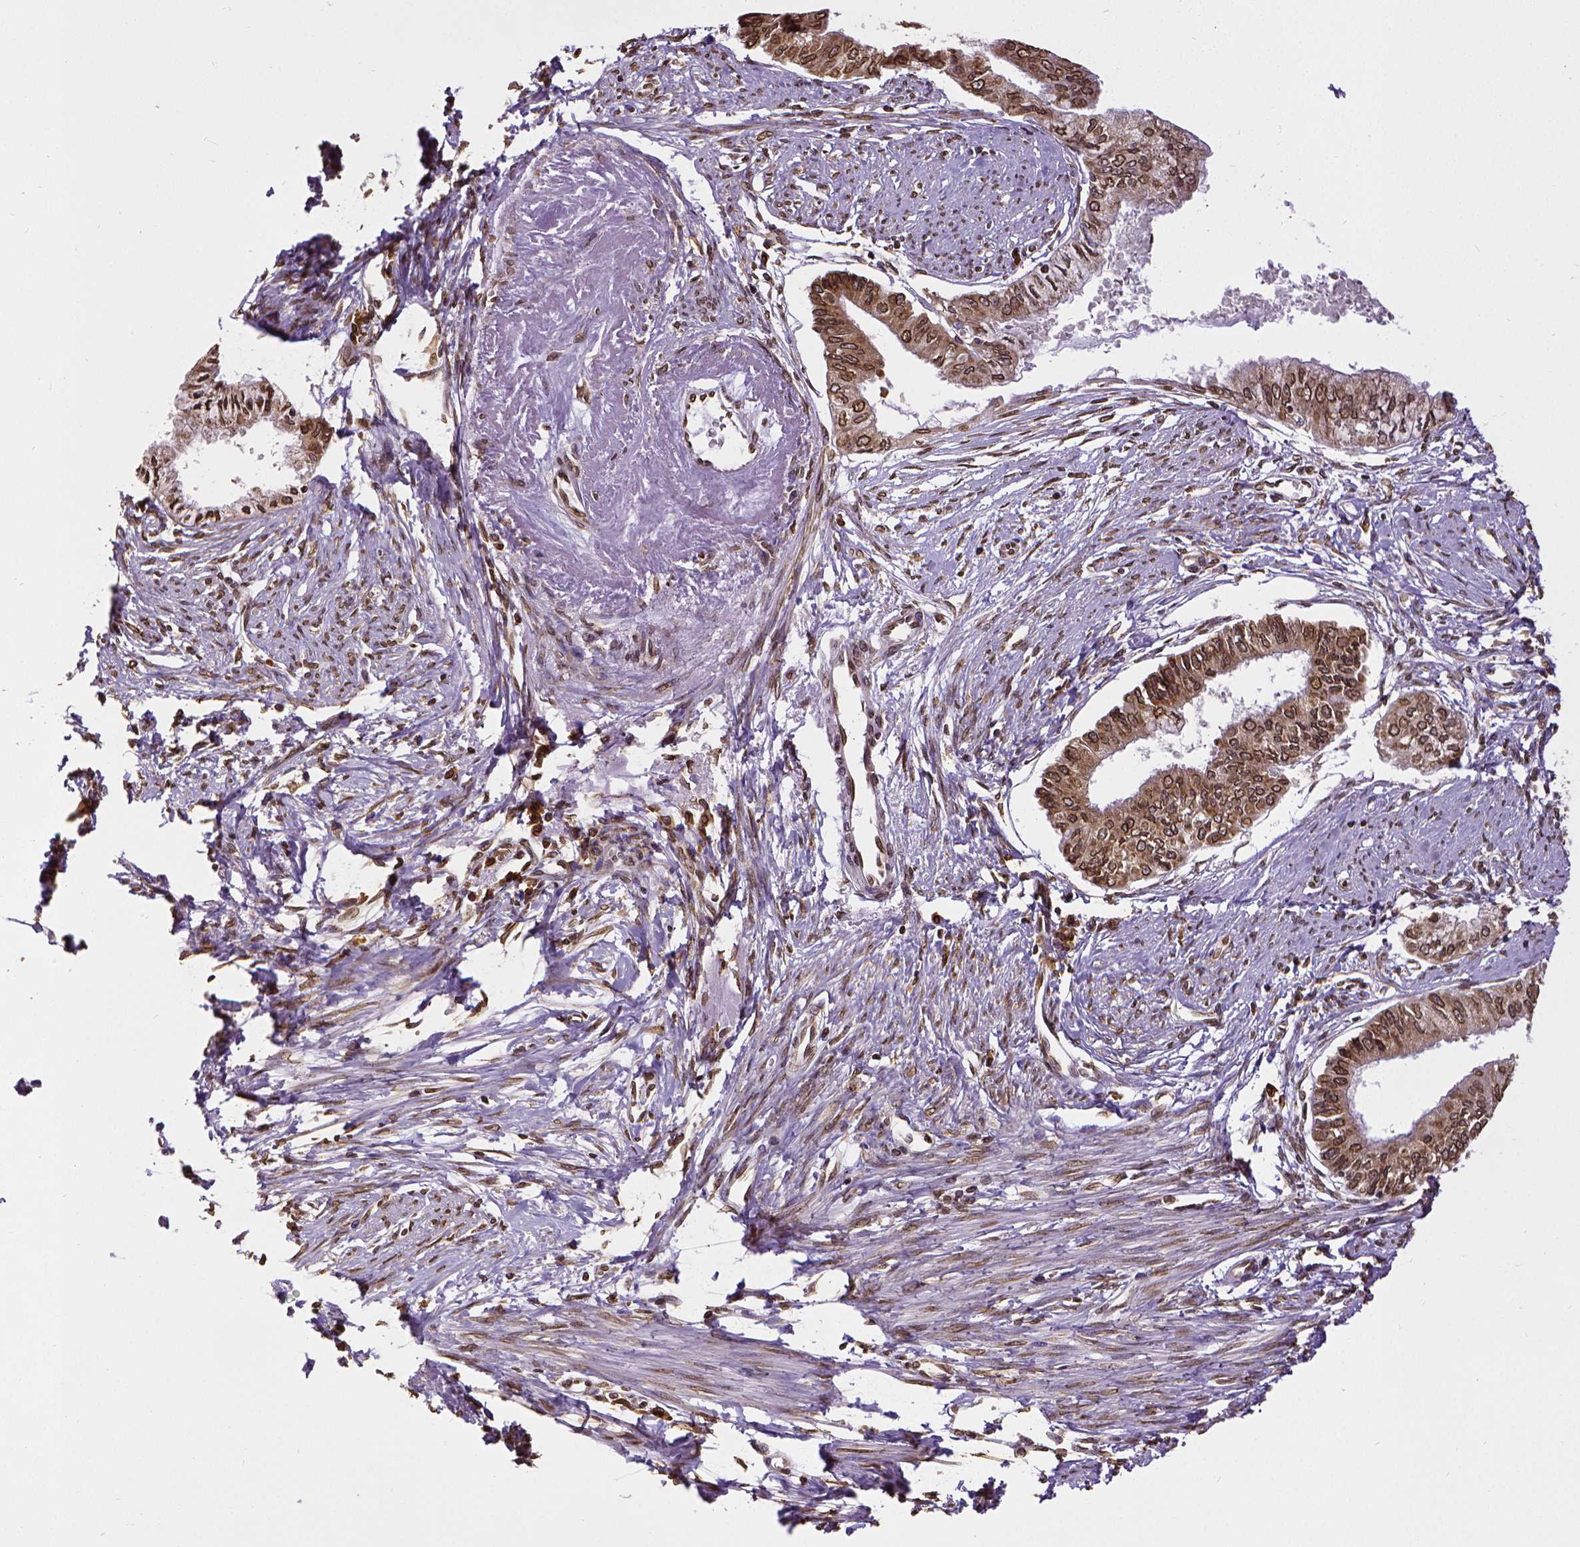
{"staining": {"intensity": "strong", "quantity": ">75%", "location": "cytoplasmic/membranous,nuclear"}, "tissue": "endometrial cancer", "cell_type": "Tumor cells", "image_type": "cancer", "snomed": [{"axis": "morphology", "description": "Adenocarcinoma, NOS"}, {"axis": "topography", "description": "Endometrium"}], "caption": "Protein staining shows strong cytoplasmic/membranous and nuclear staining in about >75% of tumor cells in adenocarcinoma (endometrial).", "gene": "MTDH", "patient": {"sex": "female", "age": 76}}